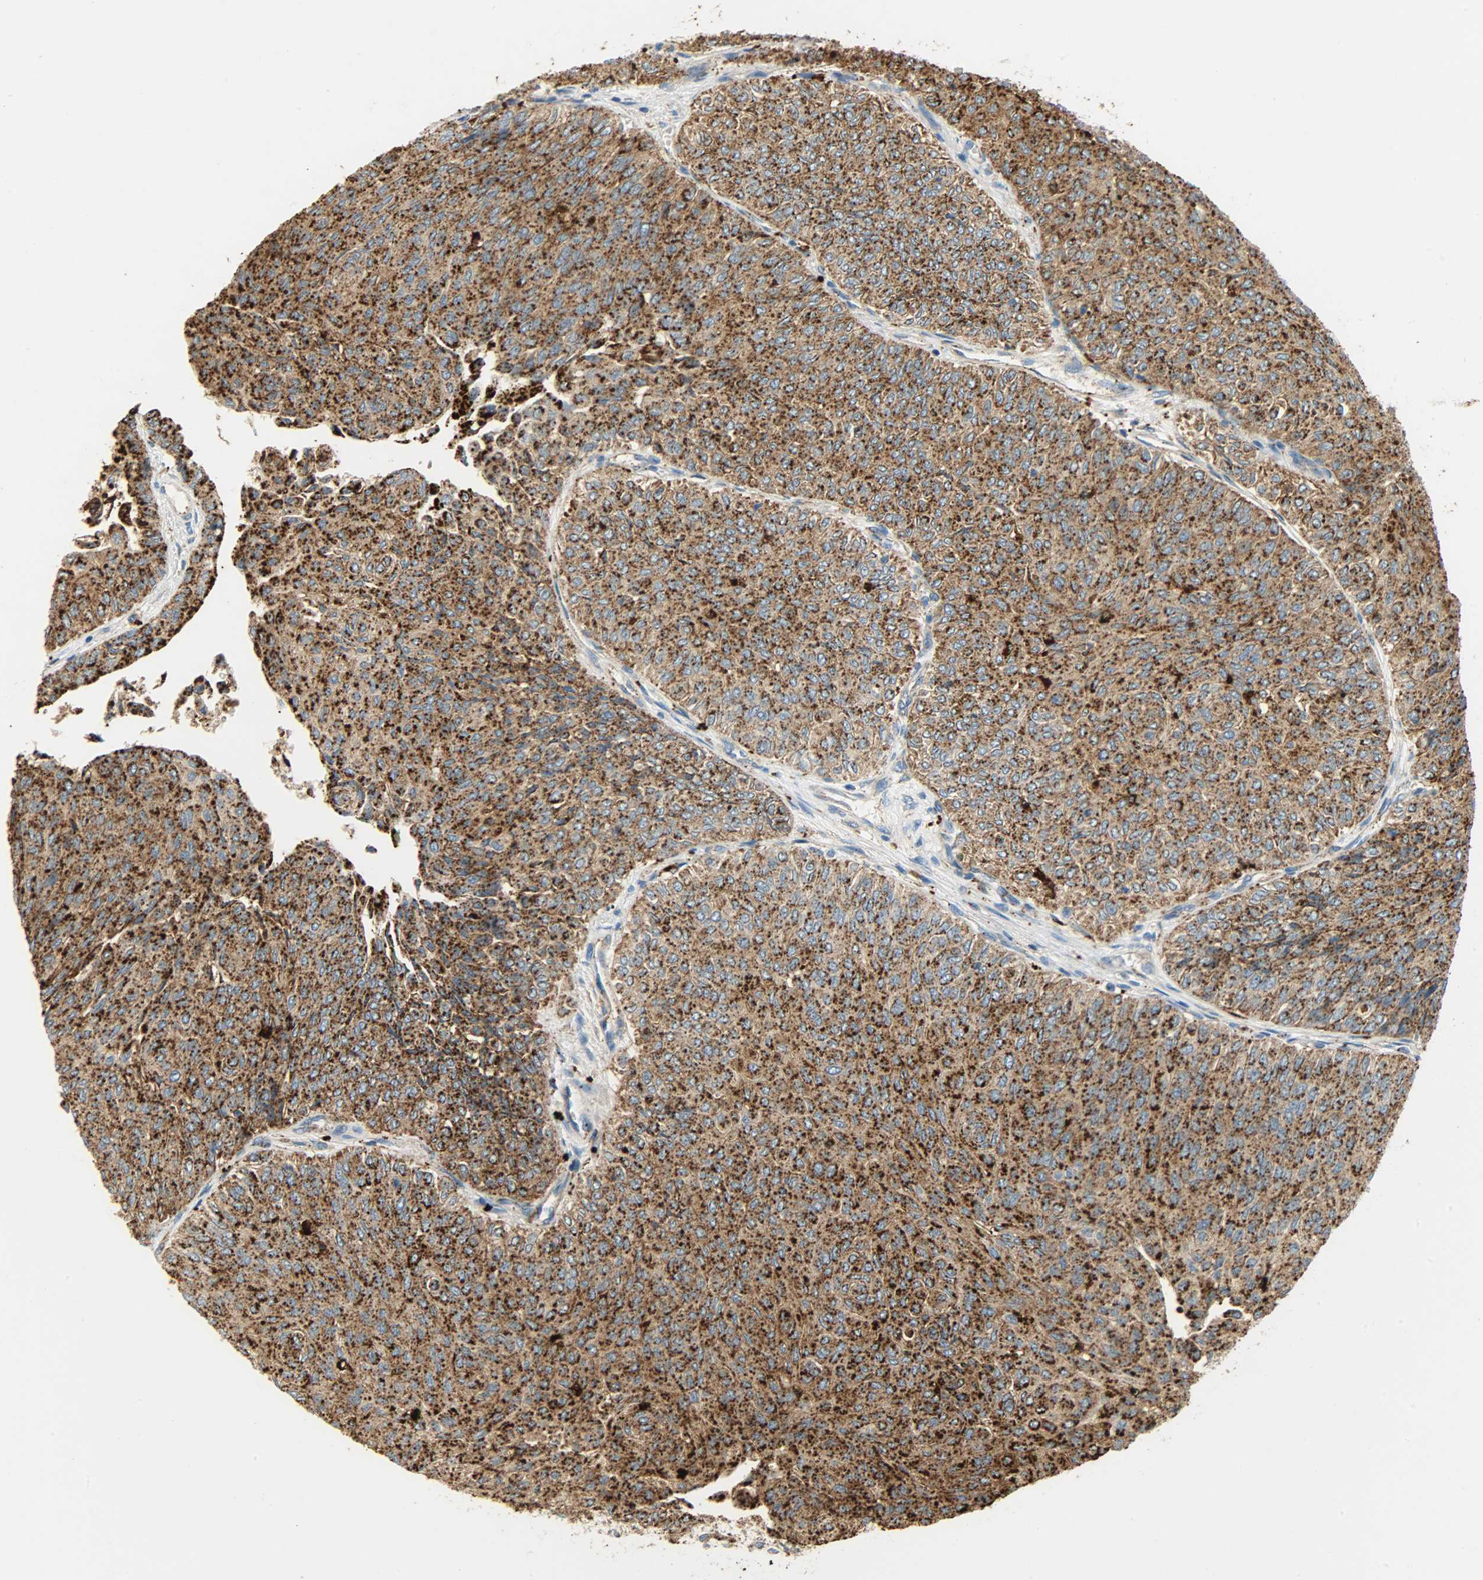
{"staining": {"intensity": "strong", "quantity": ">75%", "location": "cytoplasmic/membranous"}, "tissue": "urothelial cancer", "cell_type": "Tumor cells", "image_type": "cancer", "snomed": [{"axis": "morphology", "description": "Urothelial carcinoma, Low grade"}, {"axis": "topography", "description": "Urinary bladder"}], "caption": "A photomicrograph of urothelial cancer stained for a protein displays strong cytoplasmic/membranous brown staining in tumor cells.", "gene": "ASAH1", "patient": {"sex": "male", "age": 78}}